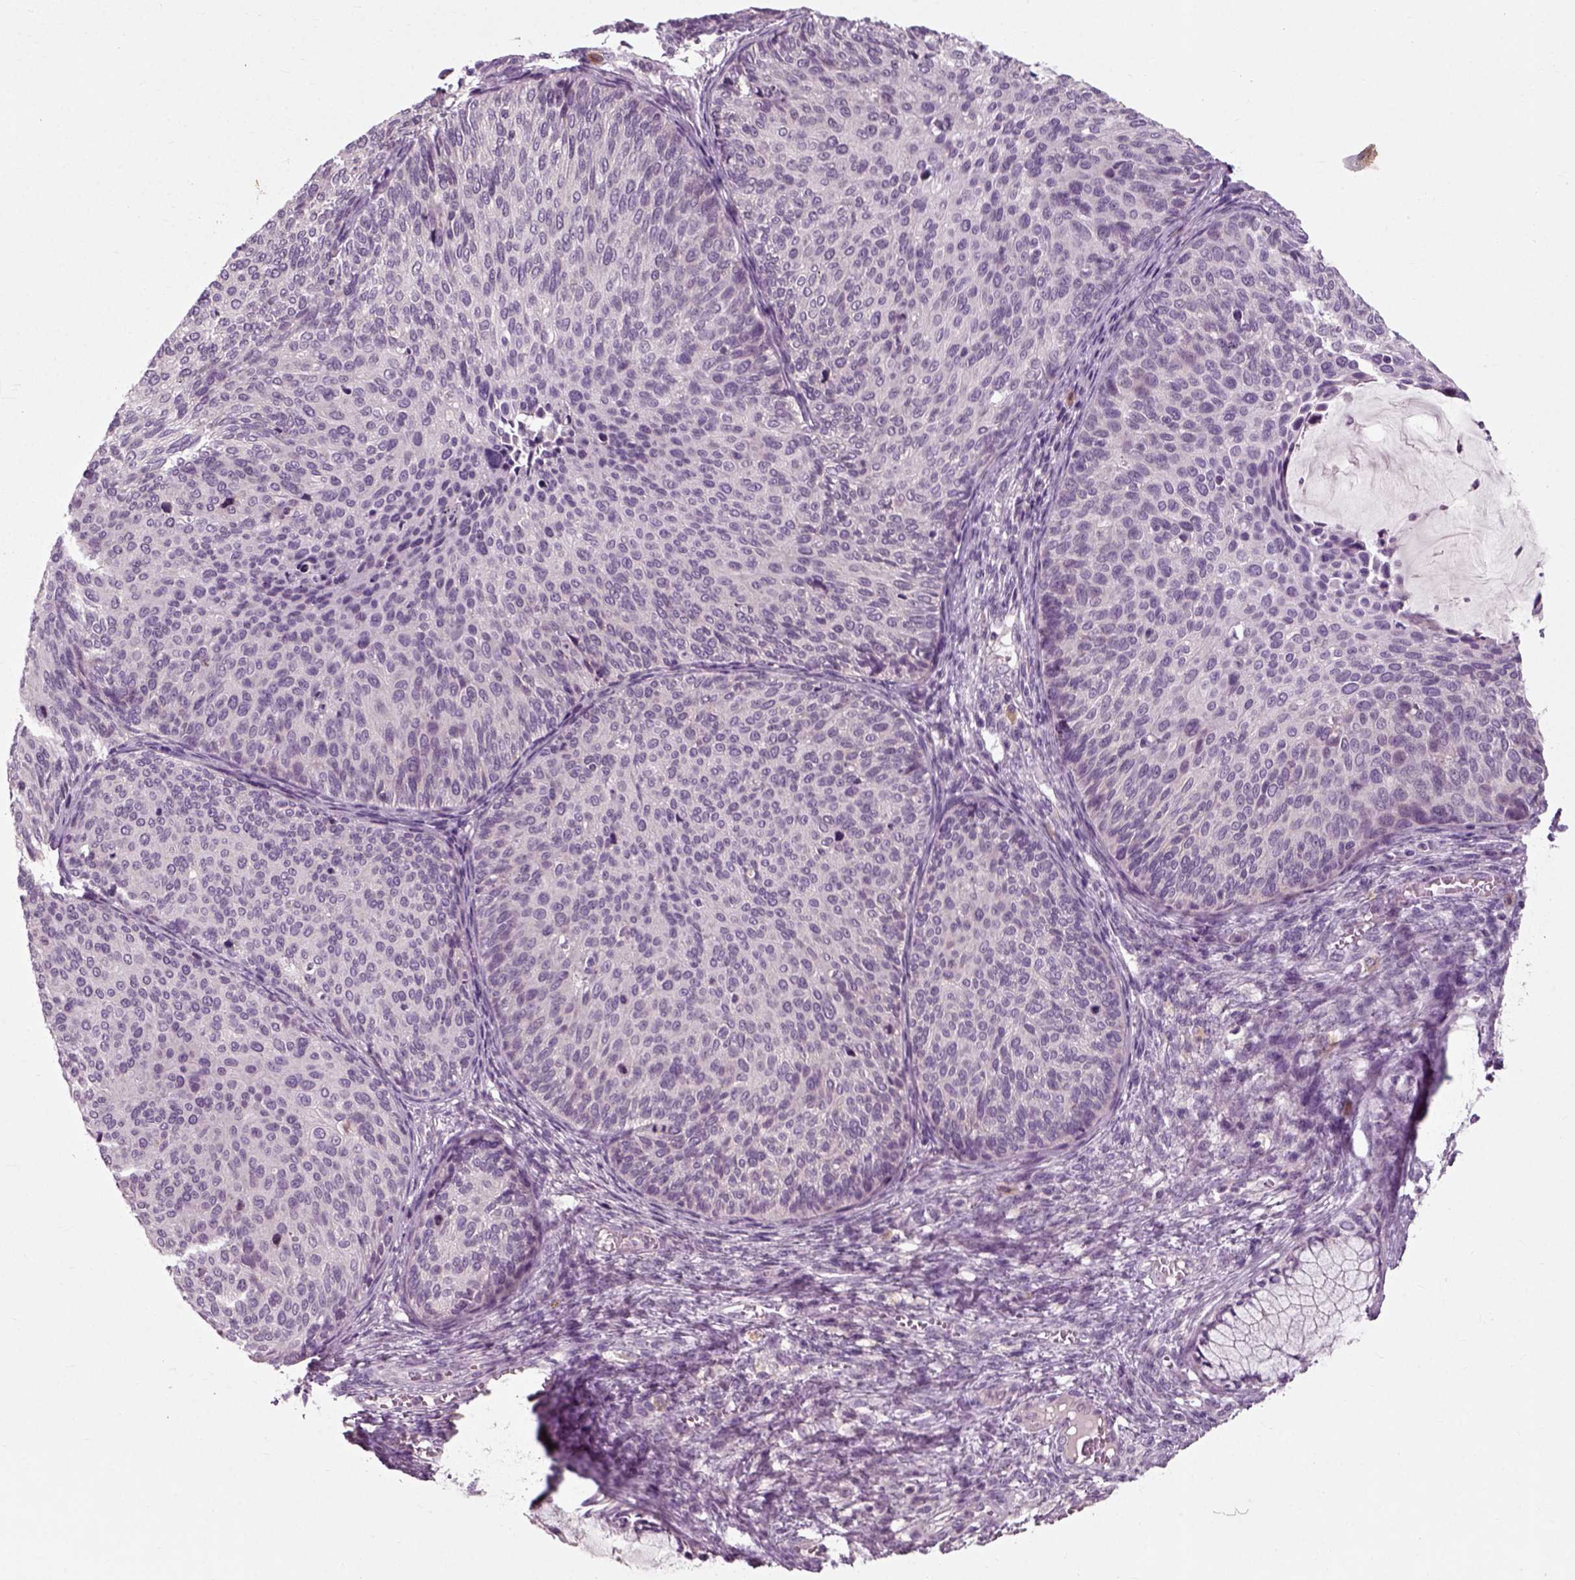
{"staining": {"intensity": "negative", "quantity": "none", "location": "none"}, "tissue": "cervical cancer", "cell_type": "Tumor cells", "image_type": "cancer", "snomed": [{"axis": "morphology", "description": "Squamous cell carcinoma, NOS"}, {"axis": "topography", "description": "Cervix"}], "caption": "Tumor cells are negative for protein expression in human cervical squamous cell carcinoma.", "gene": "RND2", "patient": {"sex": "female", "age": 36}}